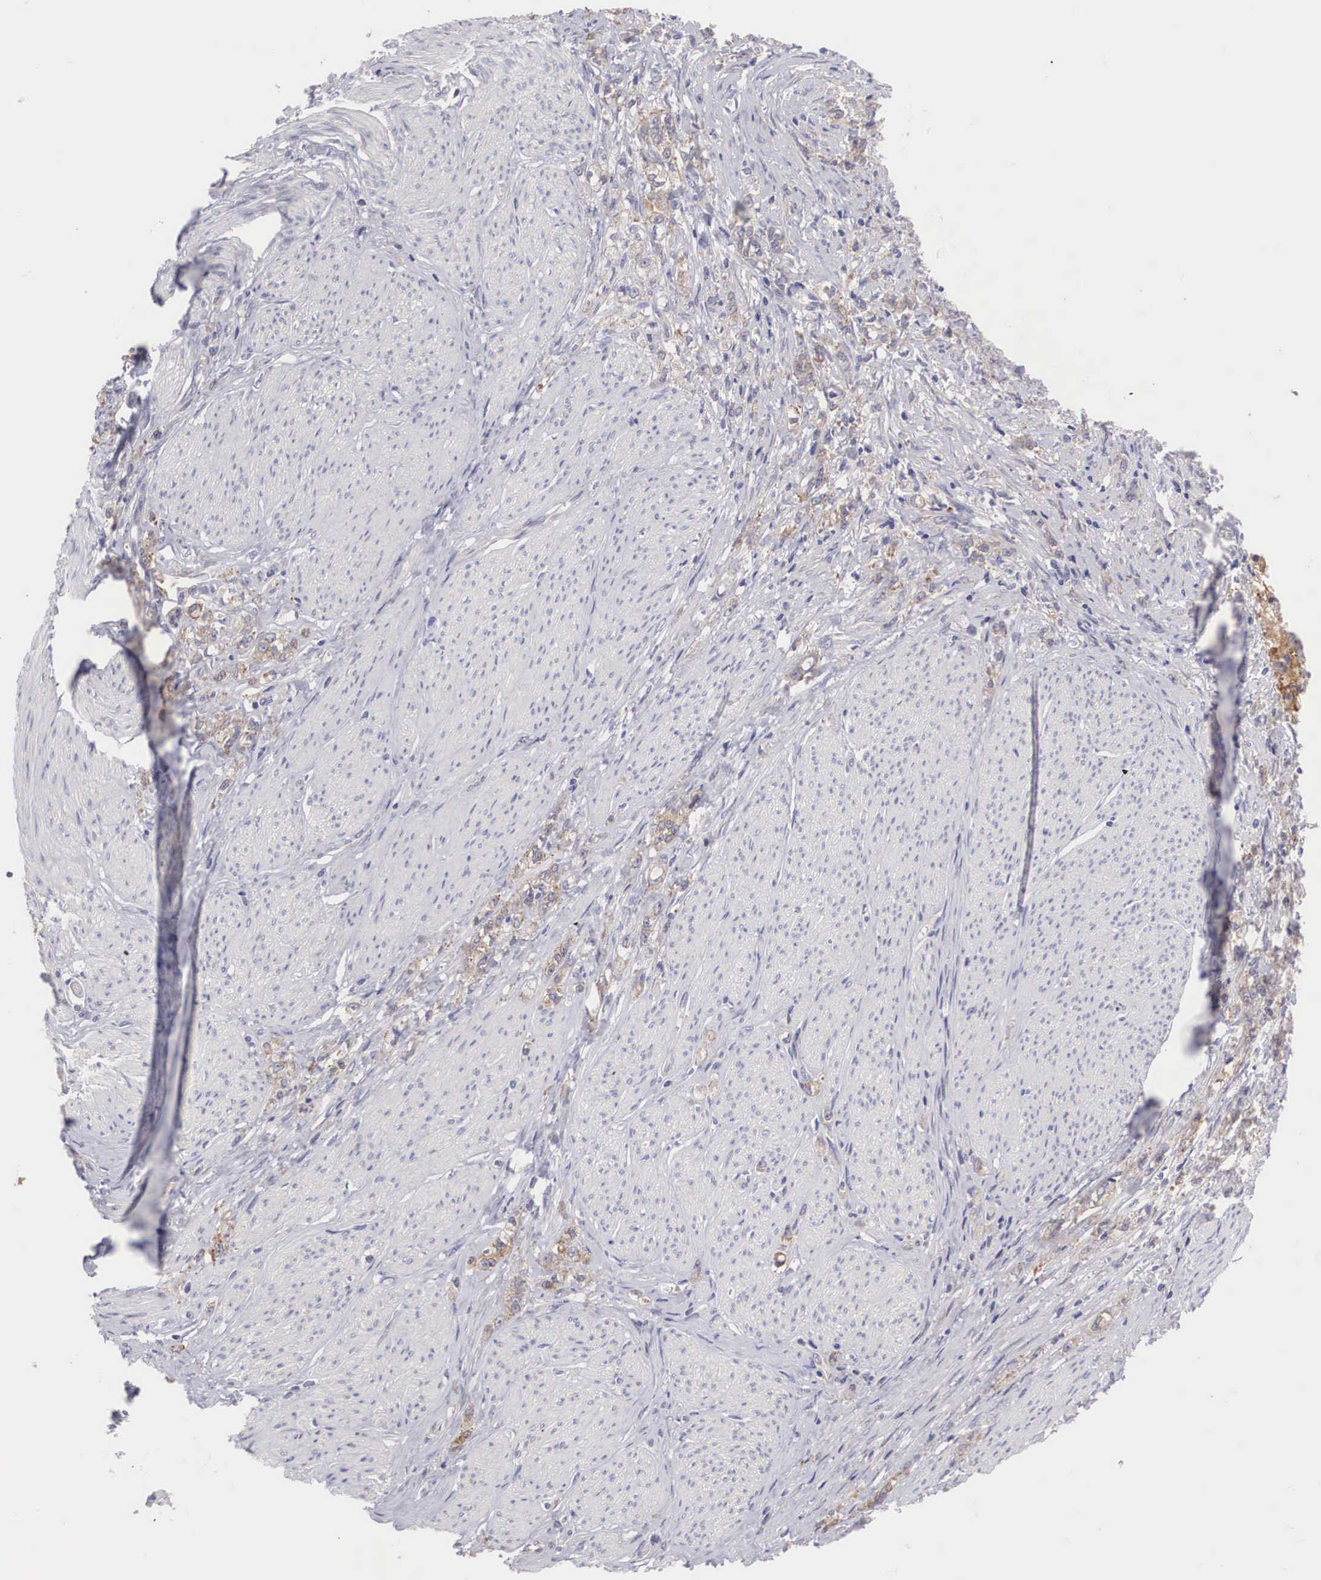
{"staining": {"intensity": "weak", "quantity": "25%-75%", "location": "cytoplasmic/membranous"}, "tissue": "stomach cancer", "cell_type": "Tumor cells", "image_type": "cancer", "snomed": [{"axis": "morphology", "description": "Adenocarcinoma, NOS"}, {"axis": "topography", "description": "Stomach"}], "caption": "IHC of human stomach cancer demonstrates low levels of weak cytoplasmic/membranous staining in approximately 25%-75% of tumor cells.", "gene": "TXLNG", "patient": {"sex": "male", "age": 72}}